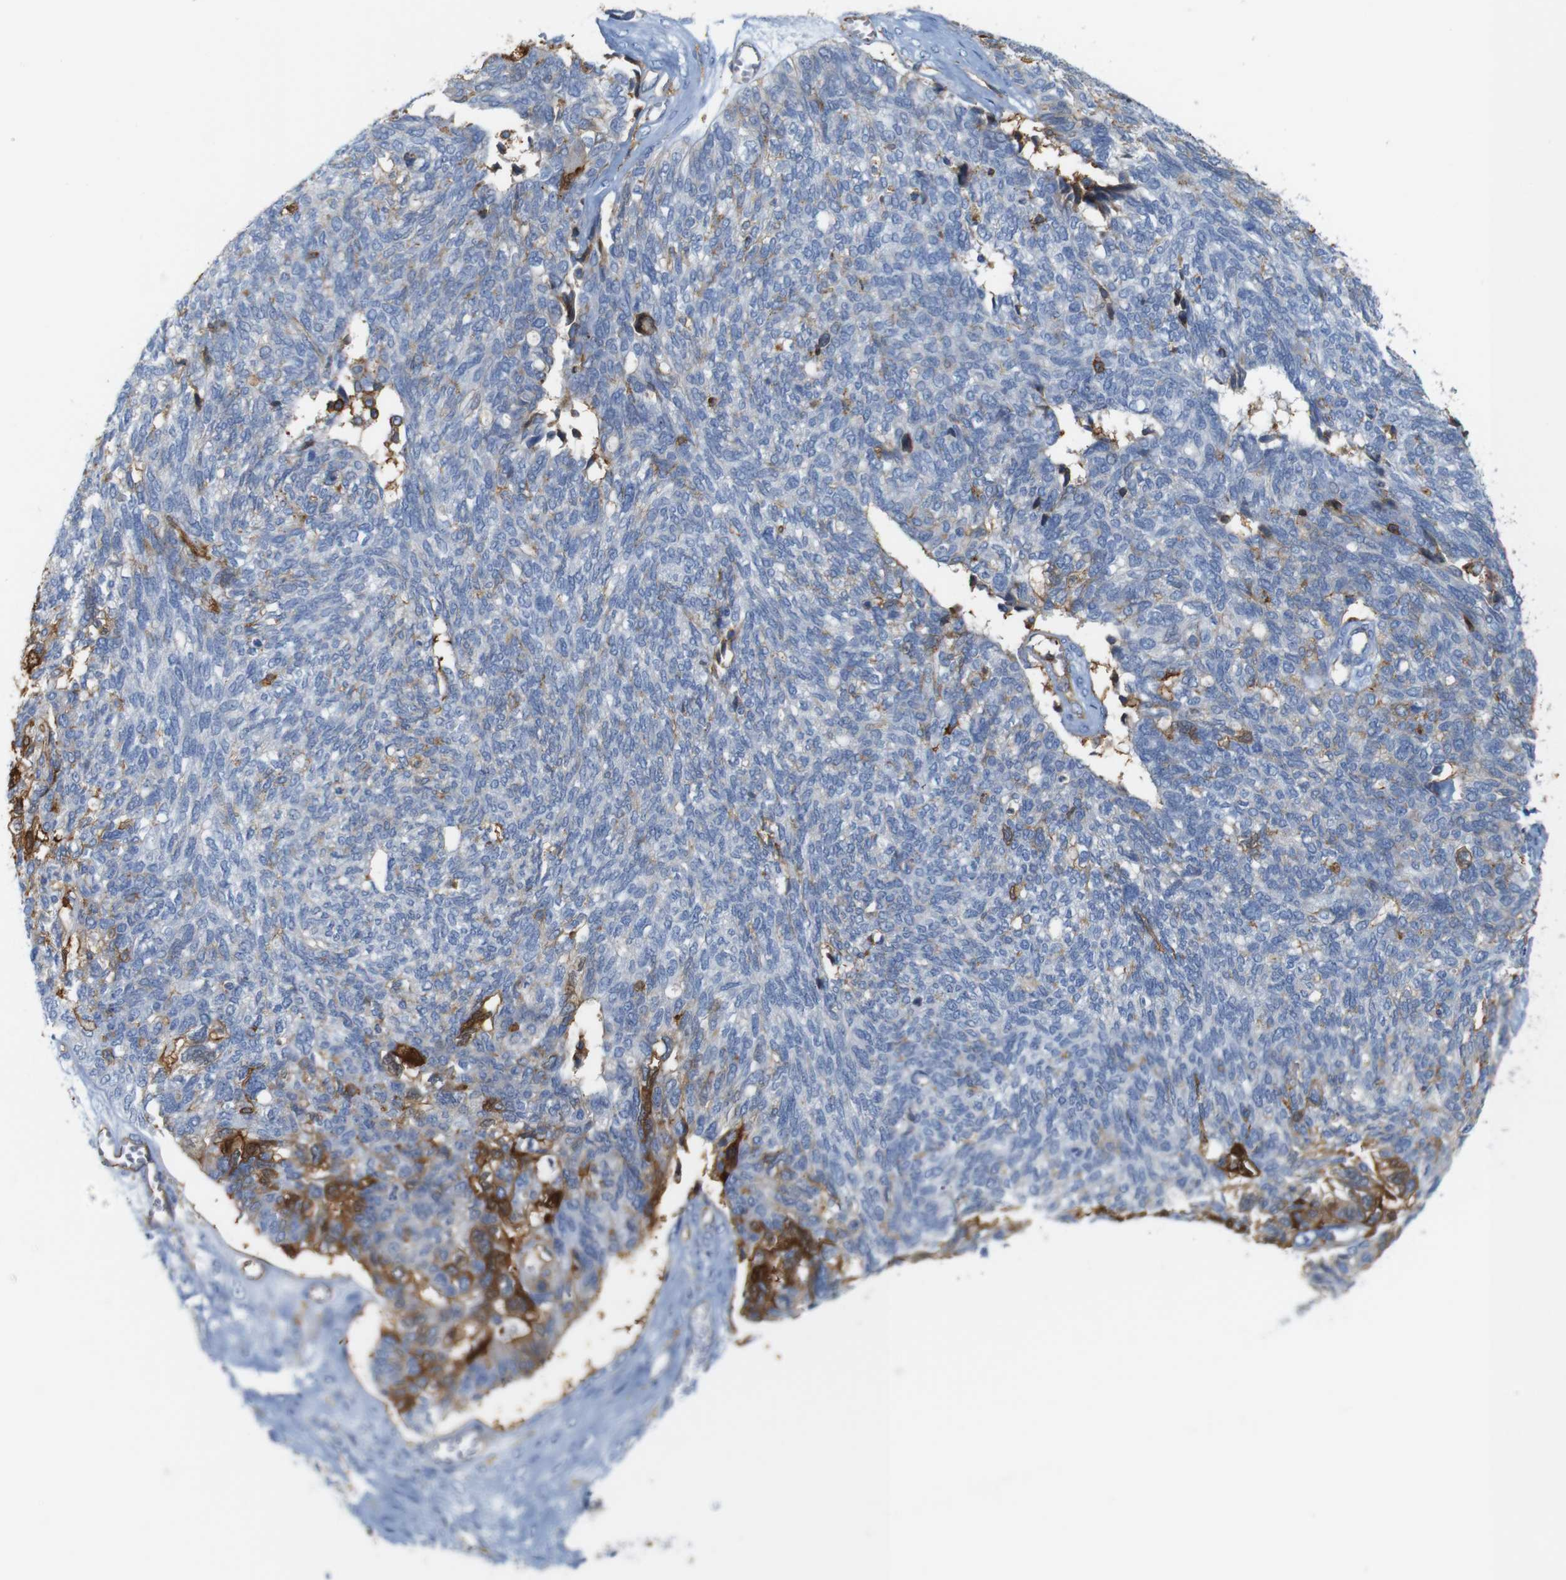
{"staining": {"intensity": "moderate", "quantity": "<25%", "location": "cytoplasmic/membranous"}, "tissue": "ovarian cancer", "cell_type": "Tumor cells", "image_type": "cancer", "snomed": [{"axis": "morphology", "description": "Cystadenocarcinoma, serous, NOS"}, {"axis": "topography", "description": "Ovary"}], "caption": "Tumor cells display moderate cytoplasmic/membranous expression in approximately <25% of cells in ovarian serous cystadenocarcinoma.", "gene": "ANXA1", "patient": {"sex": "female", "age": 79}}